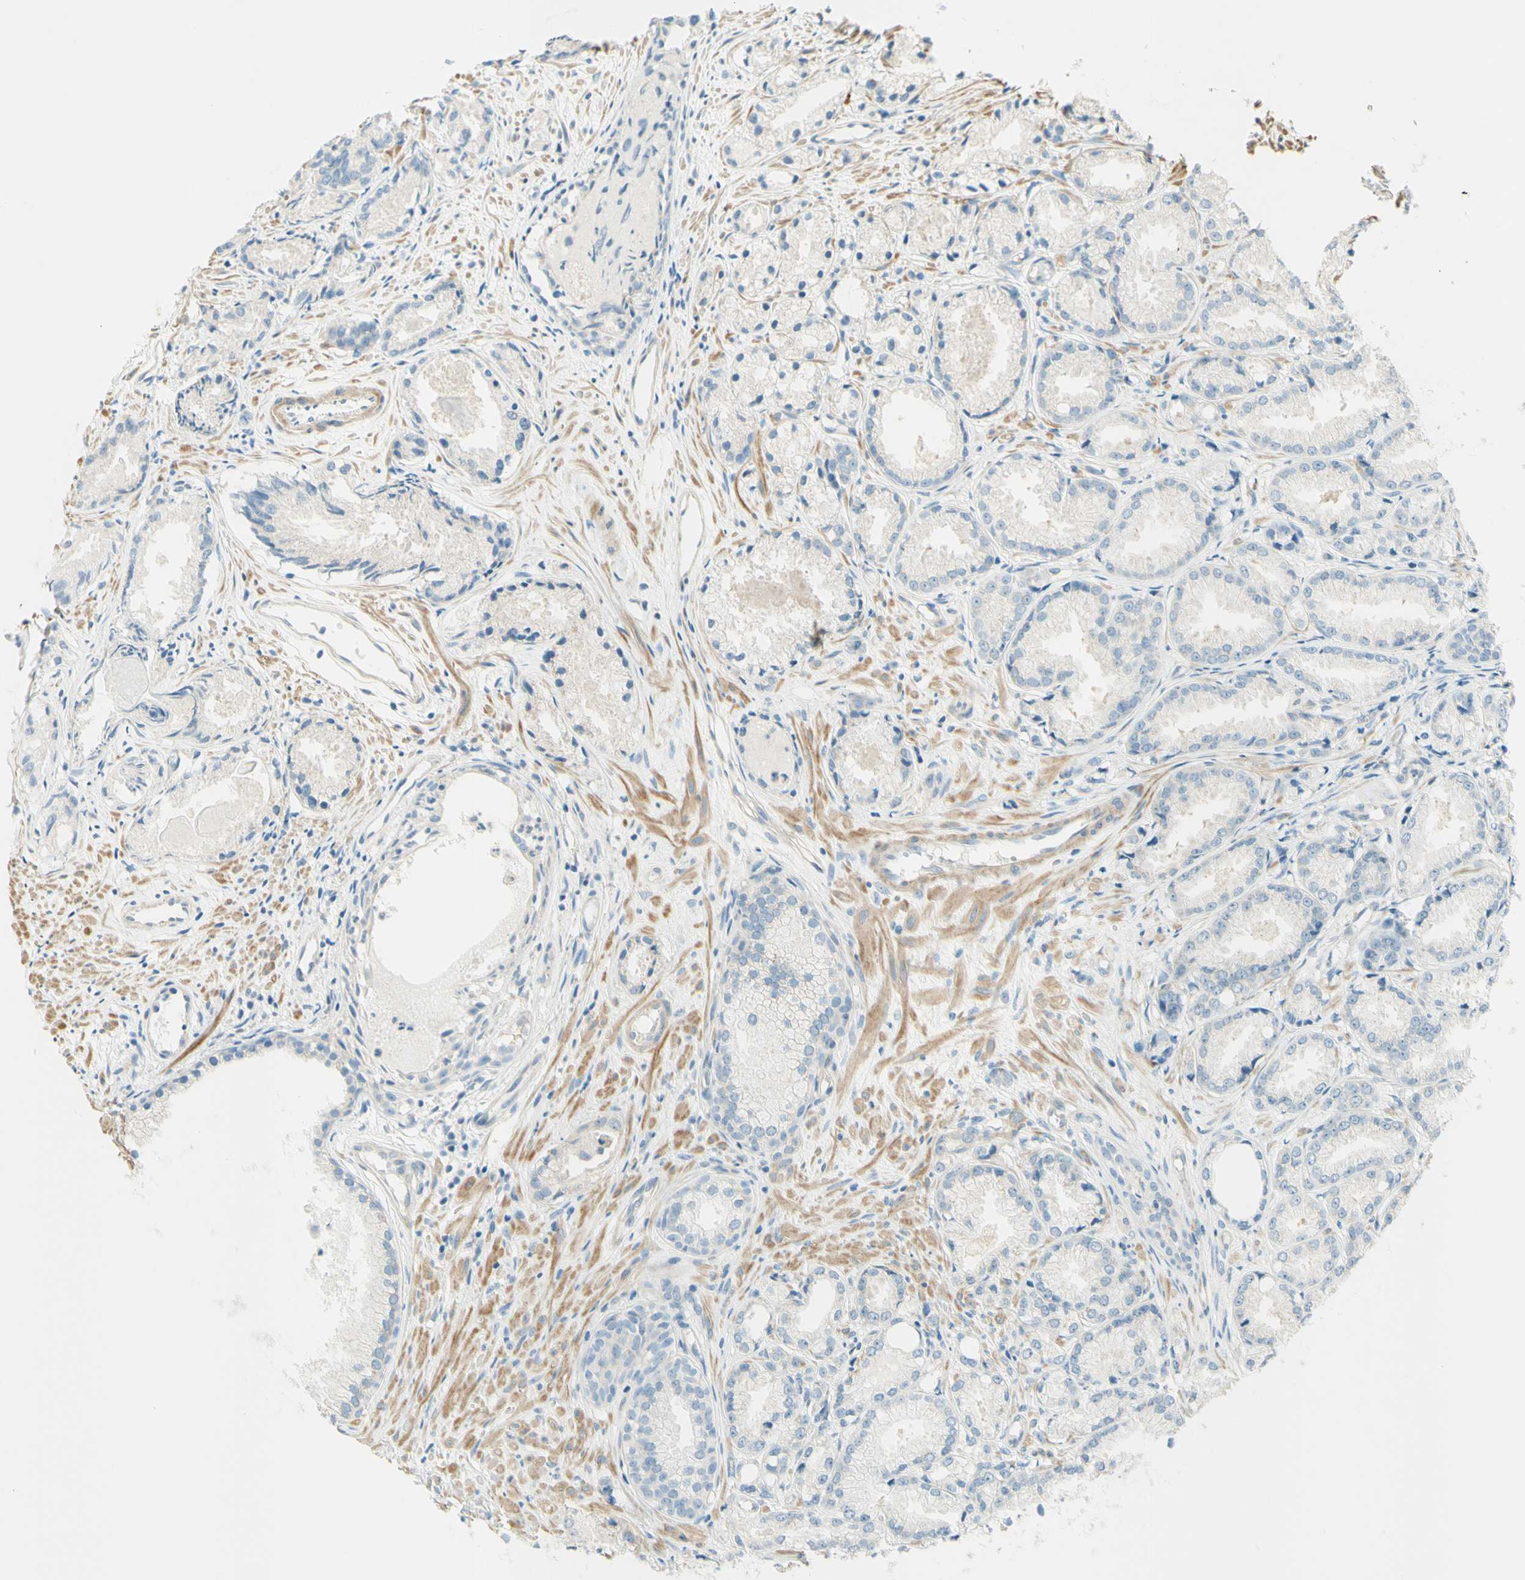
{"staining": {"intensity": "negative", "quantity": "none", "location": "none"}, "tissue": "prostate cancer", "cell_type": "Tumor cells", "image_type": "cancer", "snomed": [{"axis": "morphology", "description": "Adenocarcinoma, Low grade"}, {"axis": "topography", "description": "Prostate"}], "caption": "The immunohistochemistry (IHC) histopathology image has no significant staining in tumor cells of prostate low-grade adenocarcinoma tissue. (DAB IHC visualized using brightfield microscopy, high magnification).", "gene": "PROM1", "patient": {"sex": "male", "age": 72}}